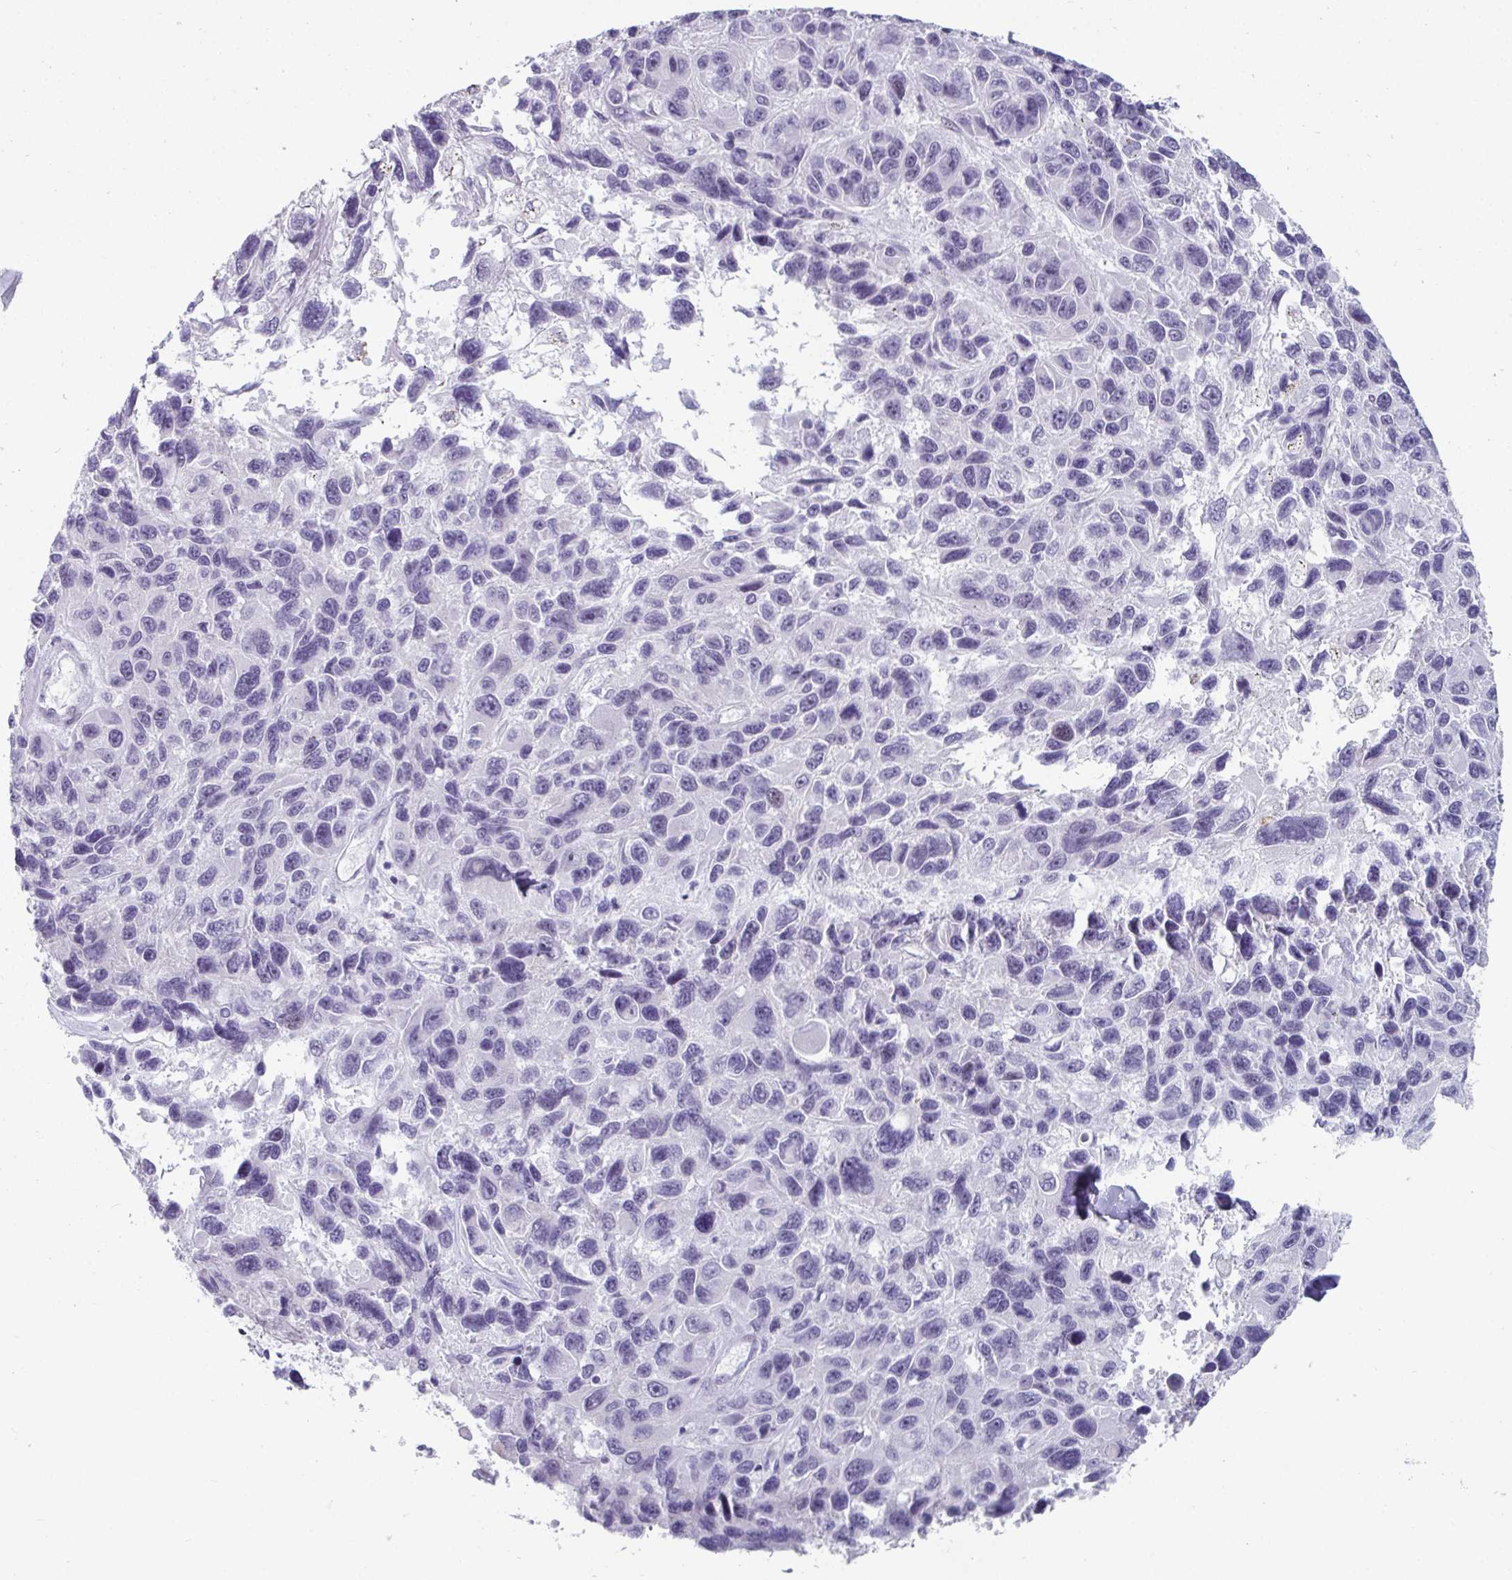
{"staining": {"intensity": "negative", "quantity": "none", "location": "none"}, "tissue": "melanoma", "cell_type": "Tumor cells", "image_type": "cancer", "snomed": [{"axis": "morphology", "description": "Malignant melanoma, NOS"}, {"axis": "topography", "description": "Skin"}], "caption": "Immunohistochemistry (IHC) image of neoplastic tissue: malignant melanoma stained with DAB shows no significant protein positivity in tumor cells.", "gene": "VSIG10L", "patient": {"sex": "male", "age": 53}}